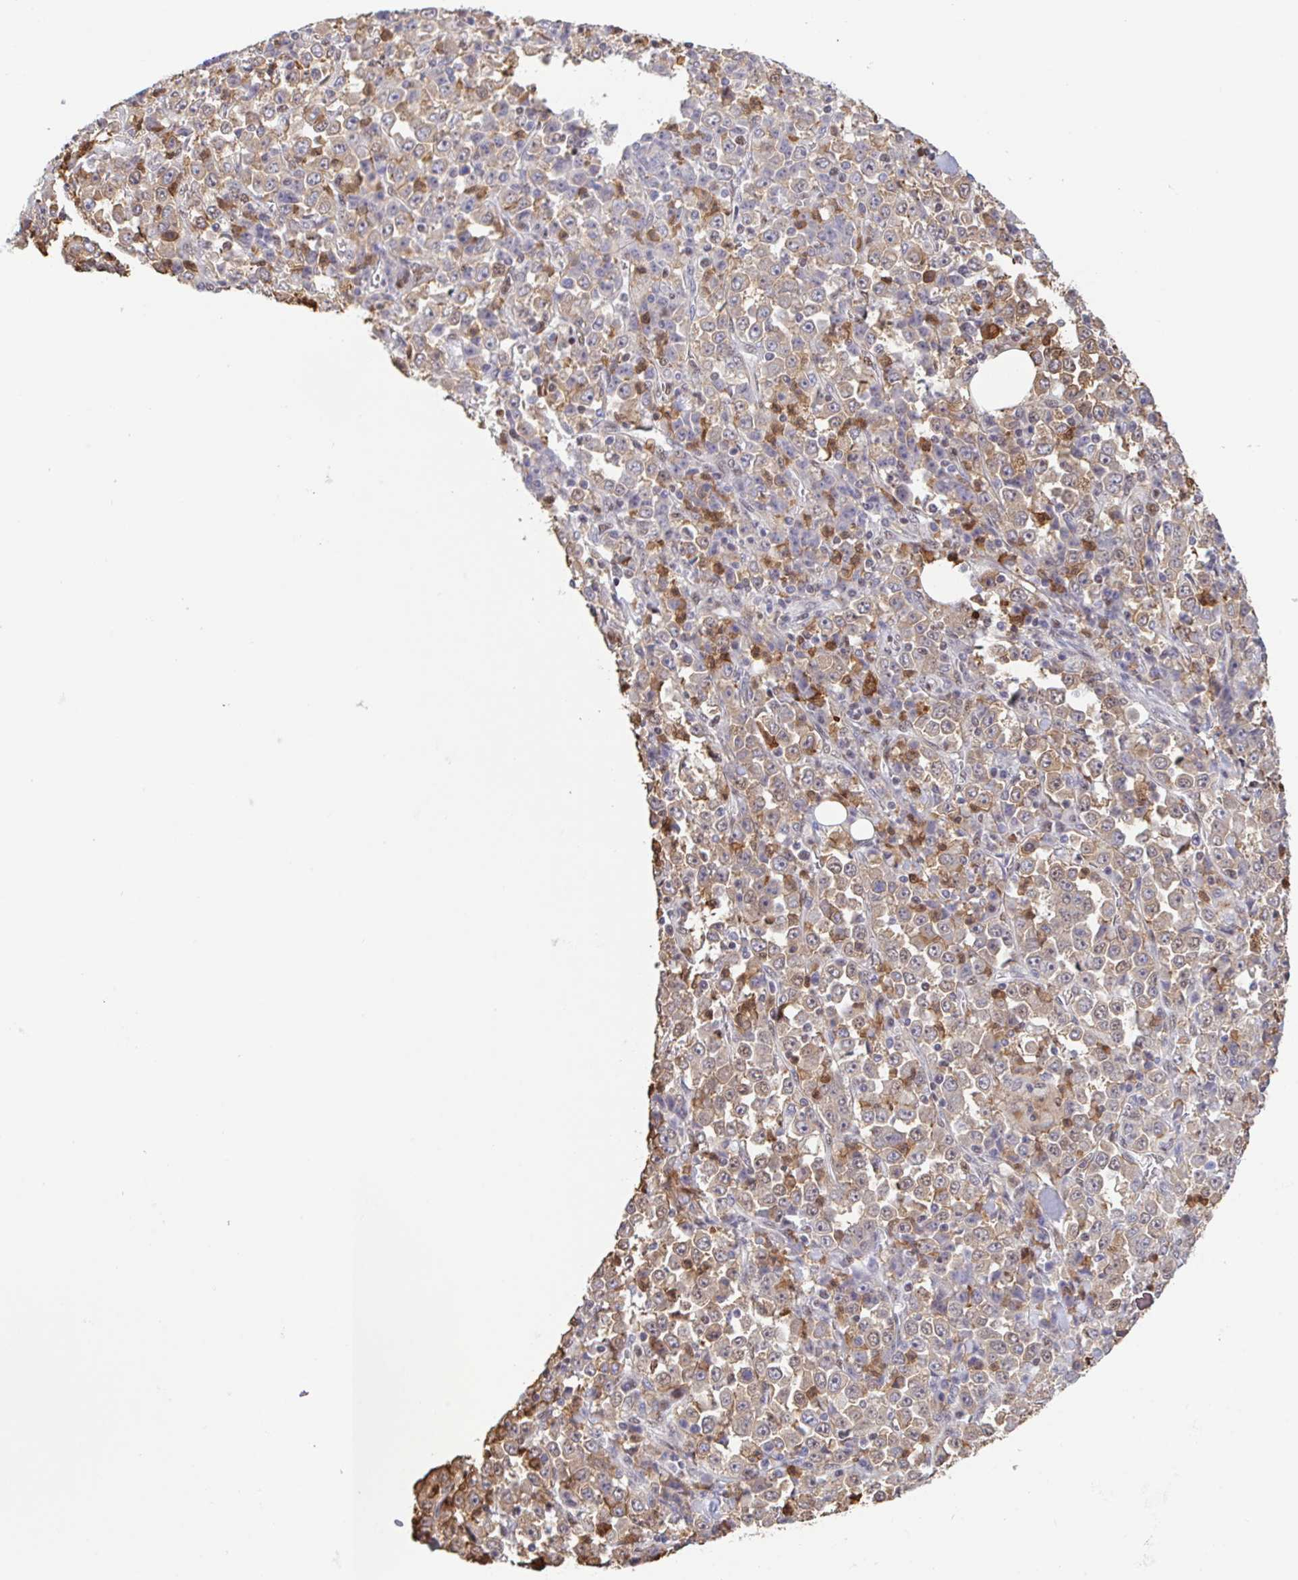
{"staining": {"intensity": "weak", "quantity": ">75%", "location": "cytoplasmic/membranous"}, "tissue": "stomach cancer", "cell_type": "Tumor cells", "image_type": "cancer", "snomed": [{"axis": "morphology", "description": "Normal tissue, NOS"}, {"axis": "morphology", "description": "Adenocarcinoma, NOS"}, {"axis": "topography", "description": "Stomach, upper"}, {"axis": "topography", "description": "Stomach"}], "caption": "High-magnification brightfield microscopy of stomach cancer (adenocarcinoma) stained with DAB (brown) and counterstained with hematoxylin (blue). tumor cells exhibit weak cytoplasmic/membranous positivity is identified in about>75% of cells. (brown staining indicates protein expression, while blue staining denotes nuclei).", "gene": "OR6K3", "patient": {"sex": "male", "age": 59}}